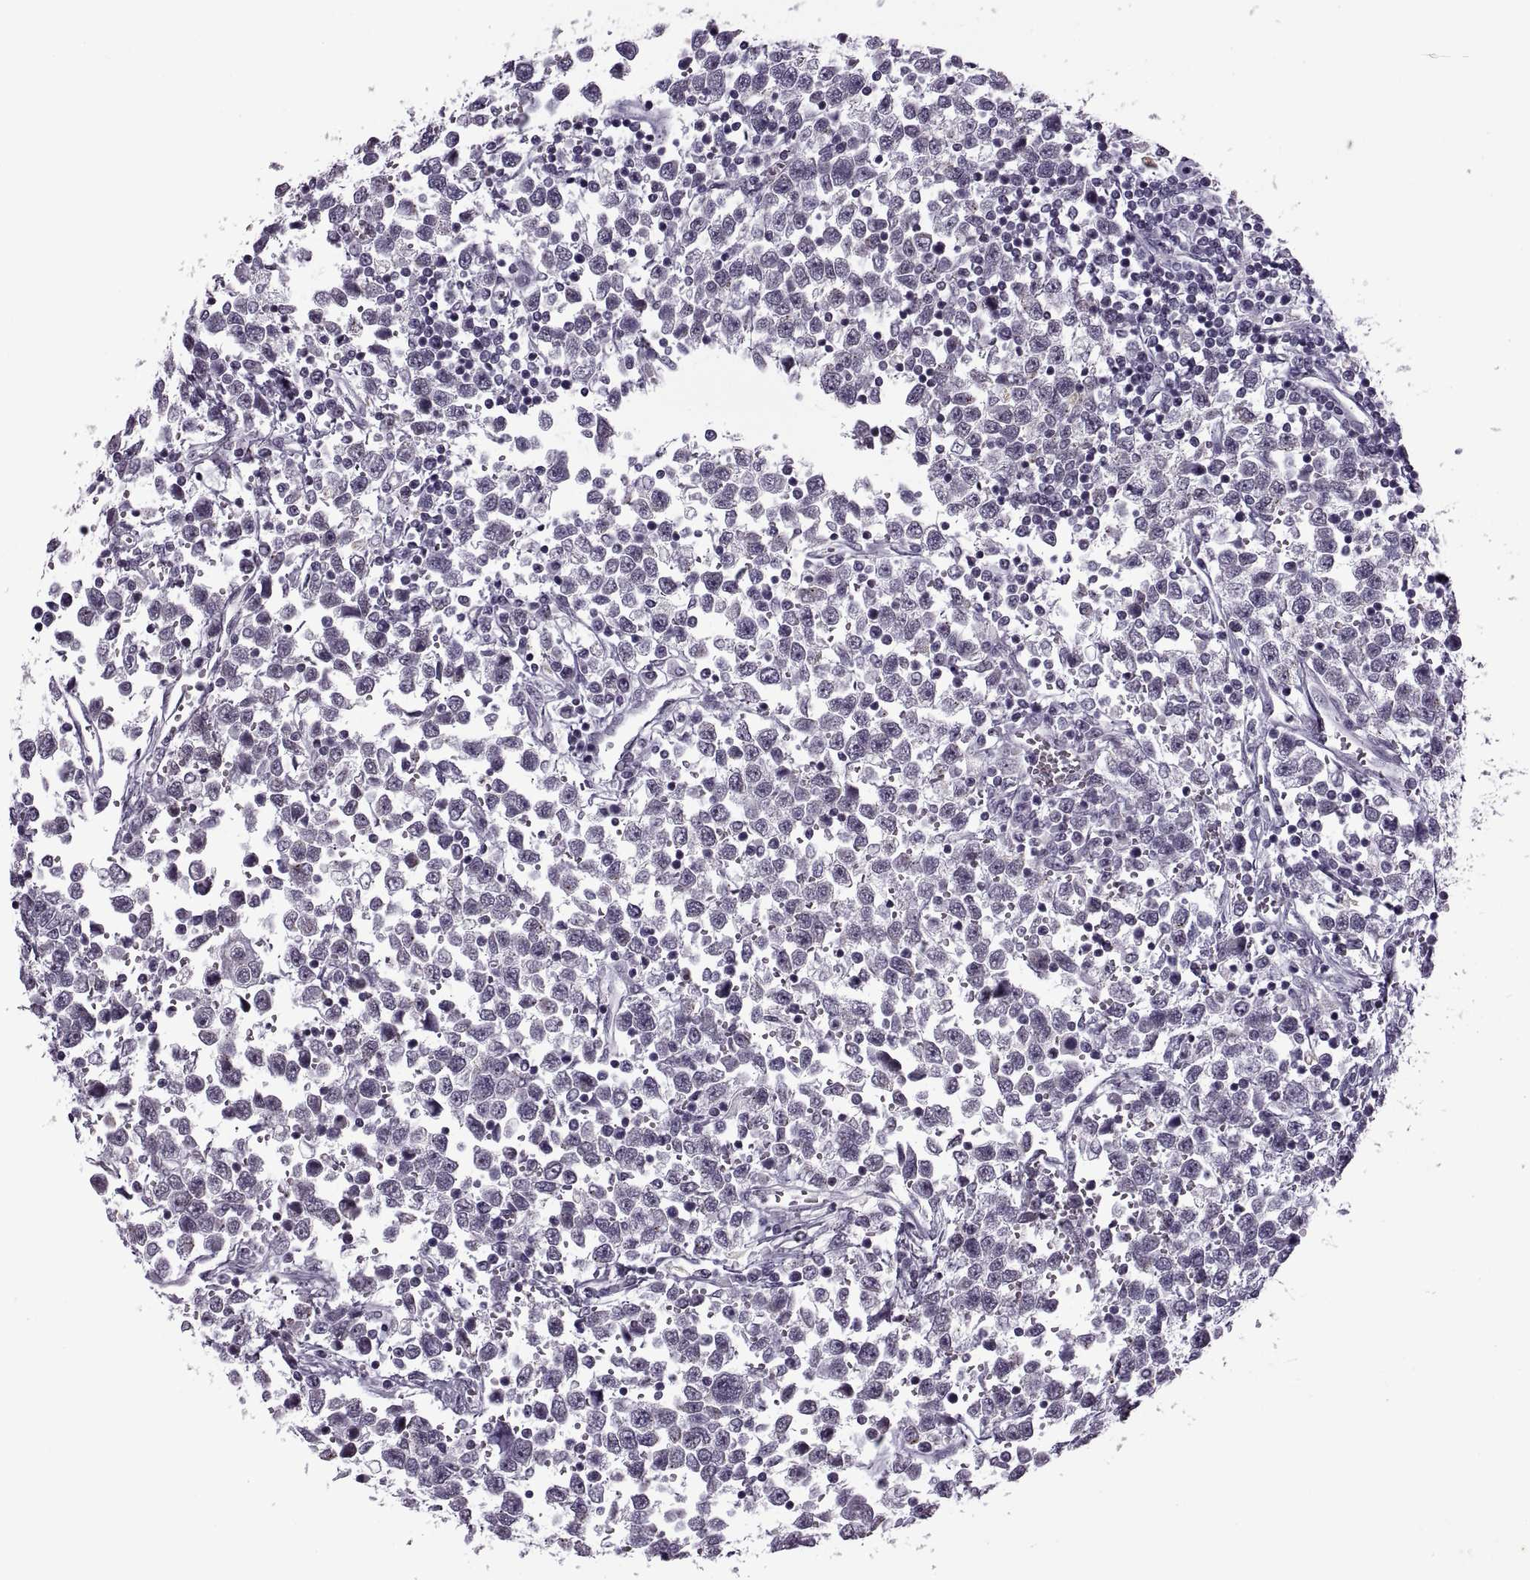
{"staining": {"intensity": "negative", "quantity": "none", "location": "none"}, "tissue": "testis cancer", "cell_type": "Tumor cells", "image_type": "cancer", "snomed": [{"axis": "morphology", "description": "Seminoma, NOS"}, {"axis": "topography", "description": "Testis"}], "caption": "There is no significant expression in tumor cells of testis cancer.", "gene": "PRSS37", "patient": {"sex": "male", "age": 34}}